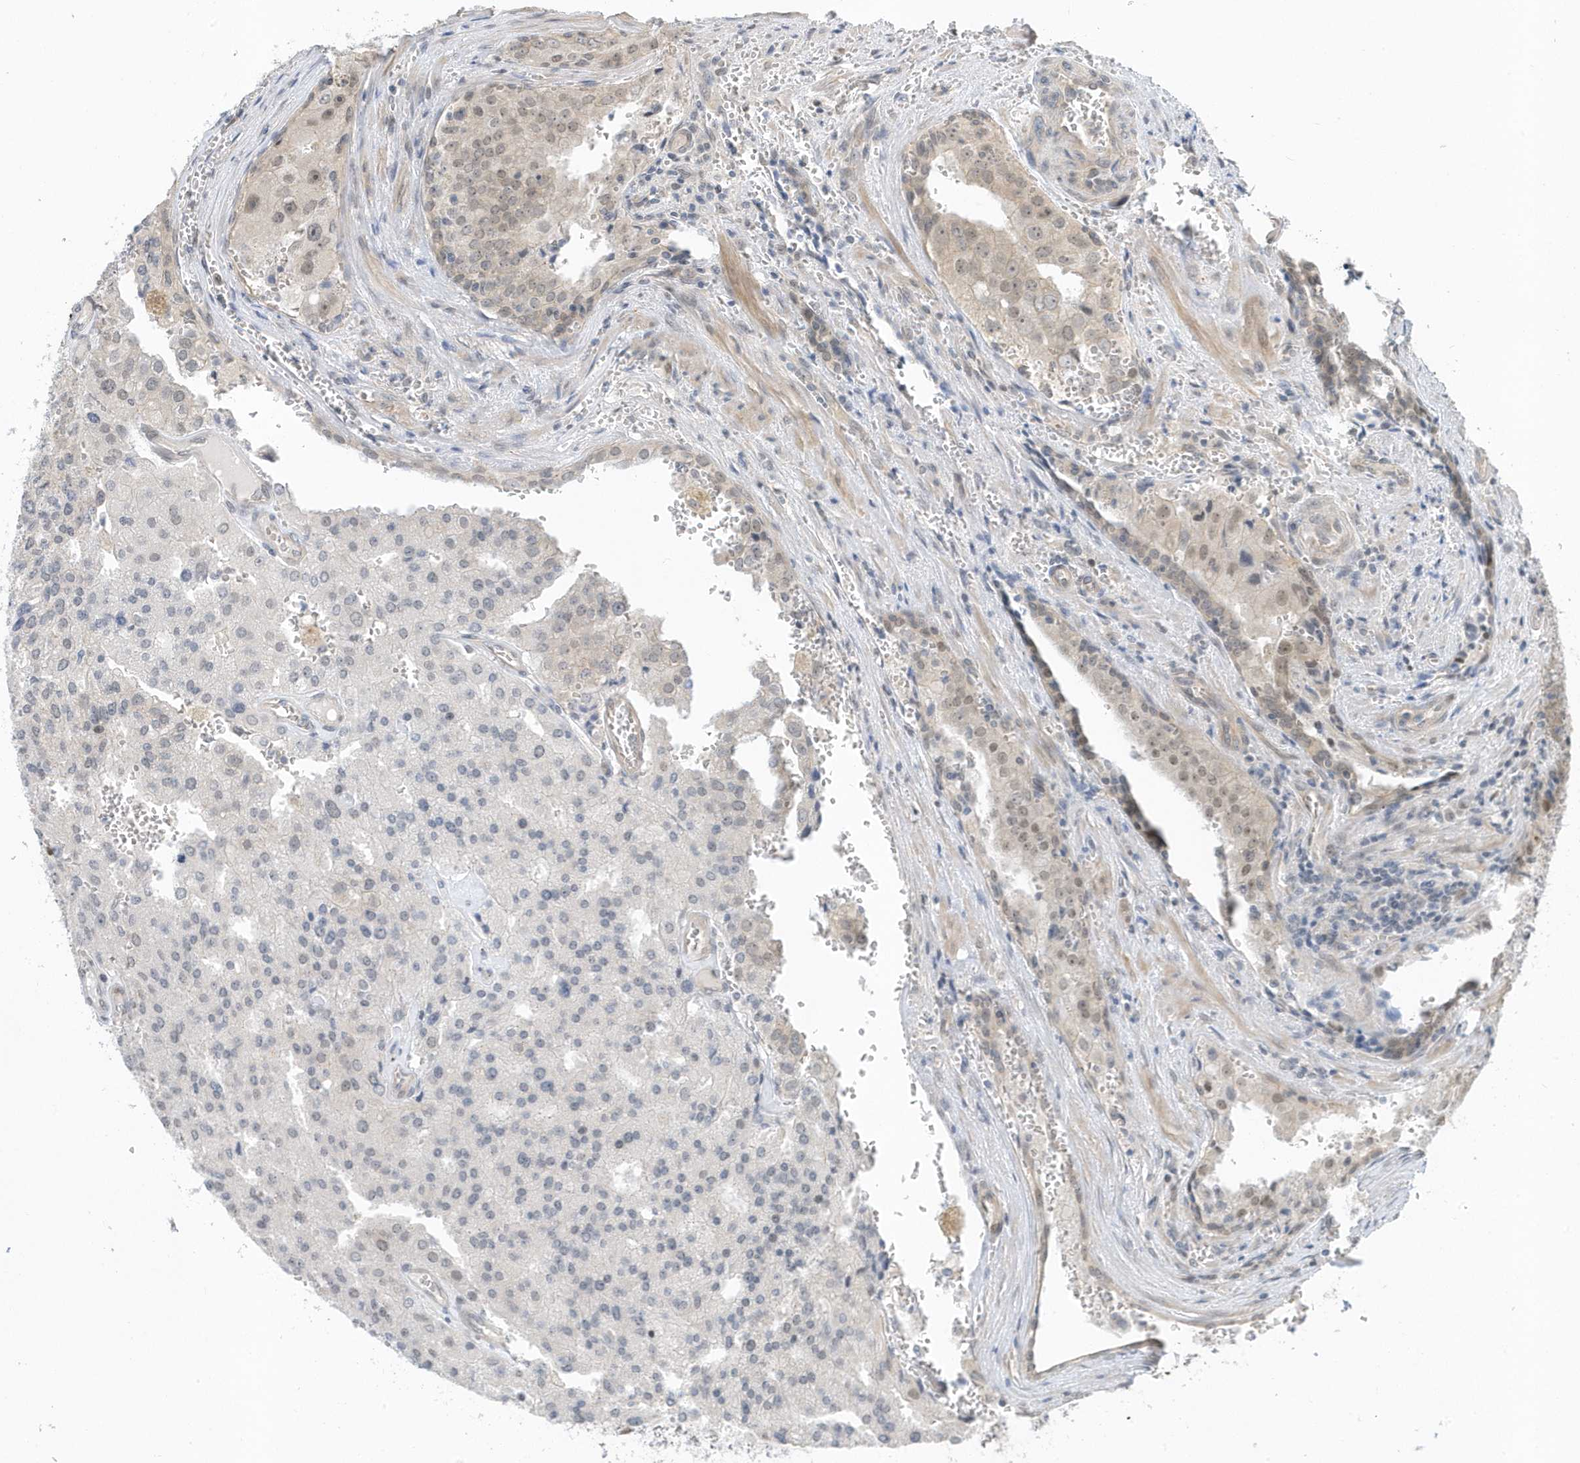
{"staining": {"intensity": "weak", "quantity": "25%-75%", "location": "nuclear"}, "tissue": "prostate cancer", "cell_type": "Tumor cells", "image_type": "cancer", "snomed": [{"axis": "morphology", "description": "Adenocarcinoma, High grade"}, {"axis": "topography", "description": "Prostate"}], "caption": "Tumor cells reveal low levels of weak nuclear positivity in approximately 25%-75% of cells in prostate cancer (adenocarcinoma (high-grade)).", "gene": "USP53", "patient": {"sex": "male", "age": 68}}